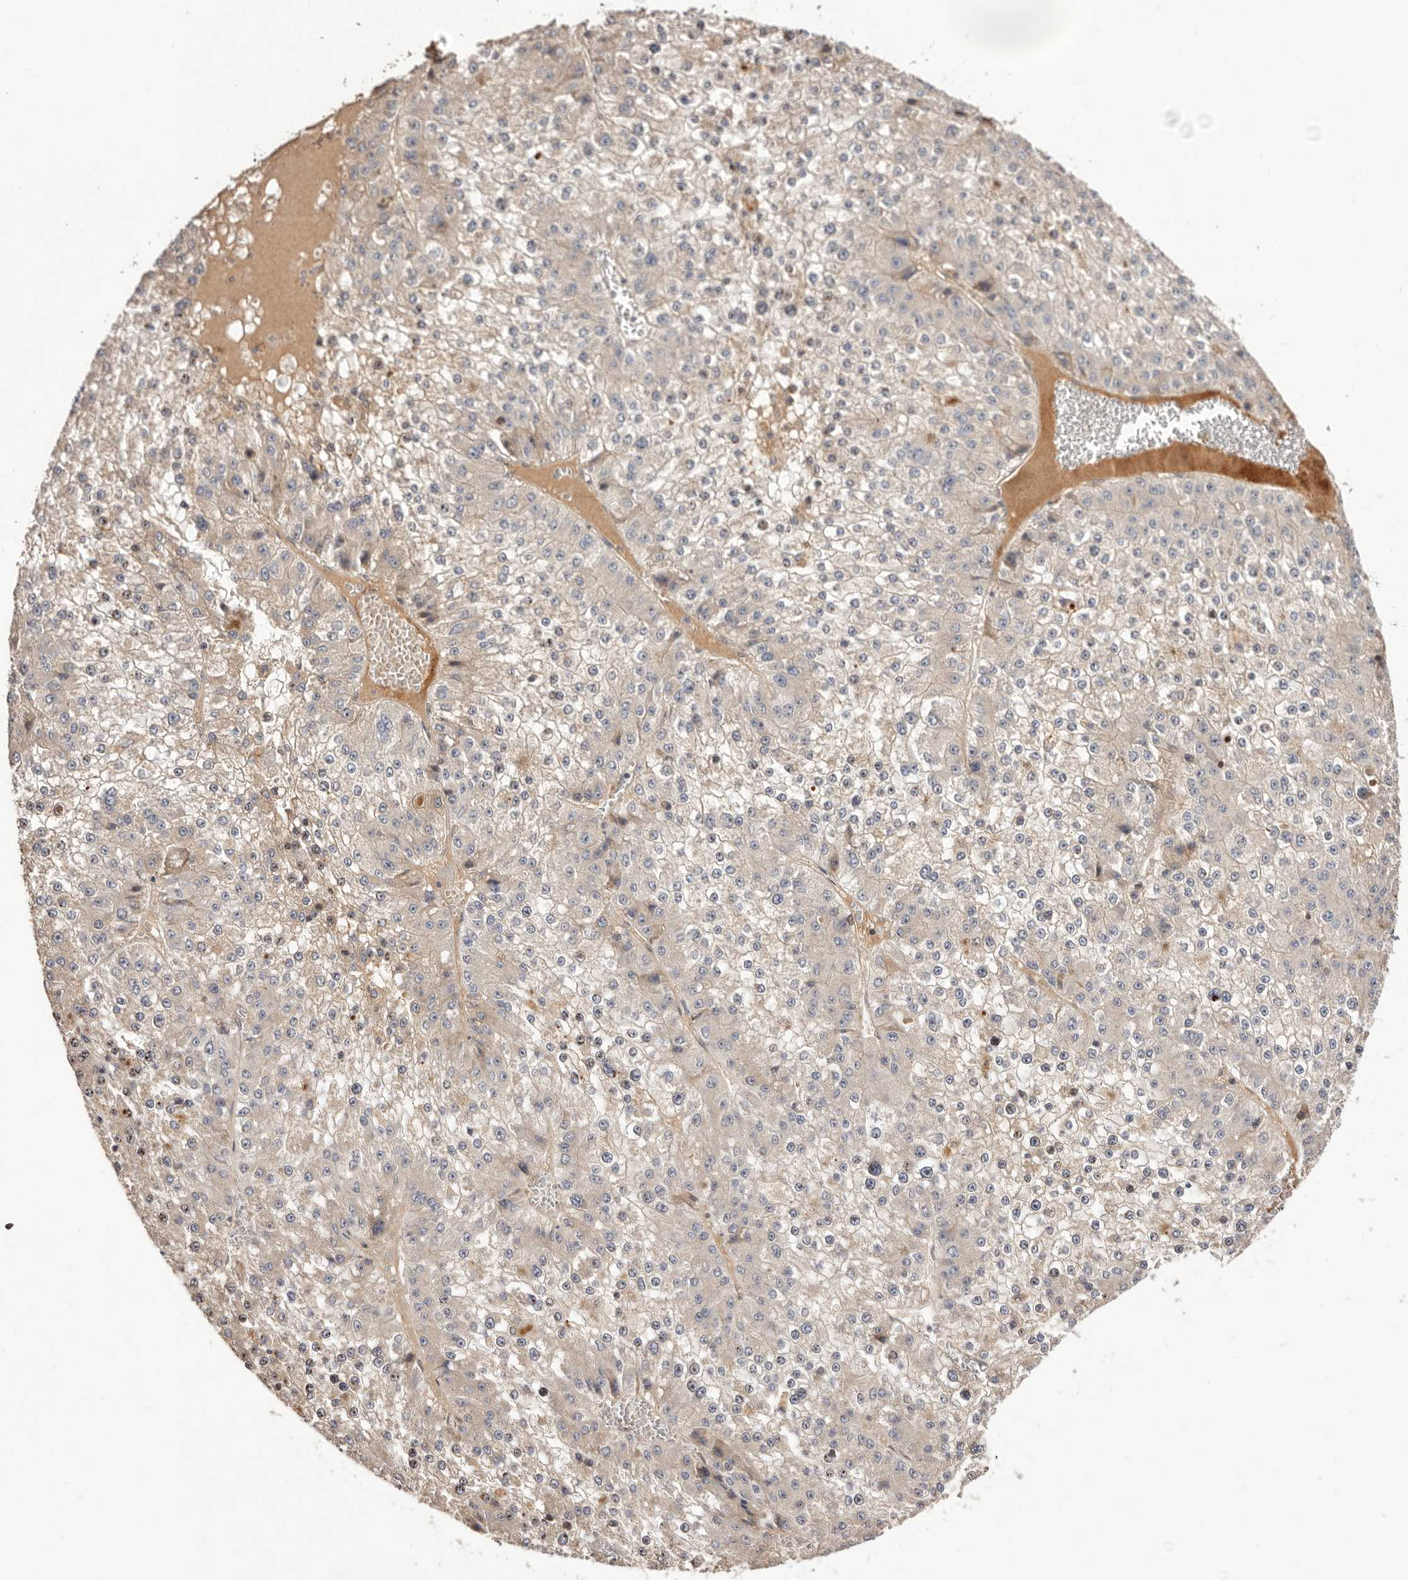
{"staining": {"intensity": "weak", "quantity": "<25%", "location": "cytoplasmic/membranous"}, "tissue": "liver cancer", "cell_type": "Tumor cells", "image_type": "cancer", "snomed": [{"axis": "morphology", "description": "Carcinoma, Hepatocellular, NOS"}, {"axis": "topography", "description": "Liver"}], "caption": "Human liver cancer stained for a protein using immunohistochemistry (IHC) shows no positivity in tumor cells.", "gene": "DOP1A", "patient": {"sex": "female", "age": 73}}